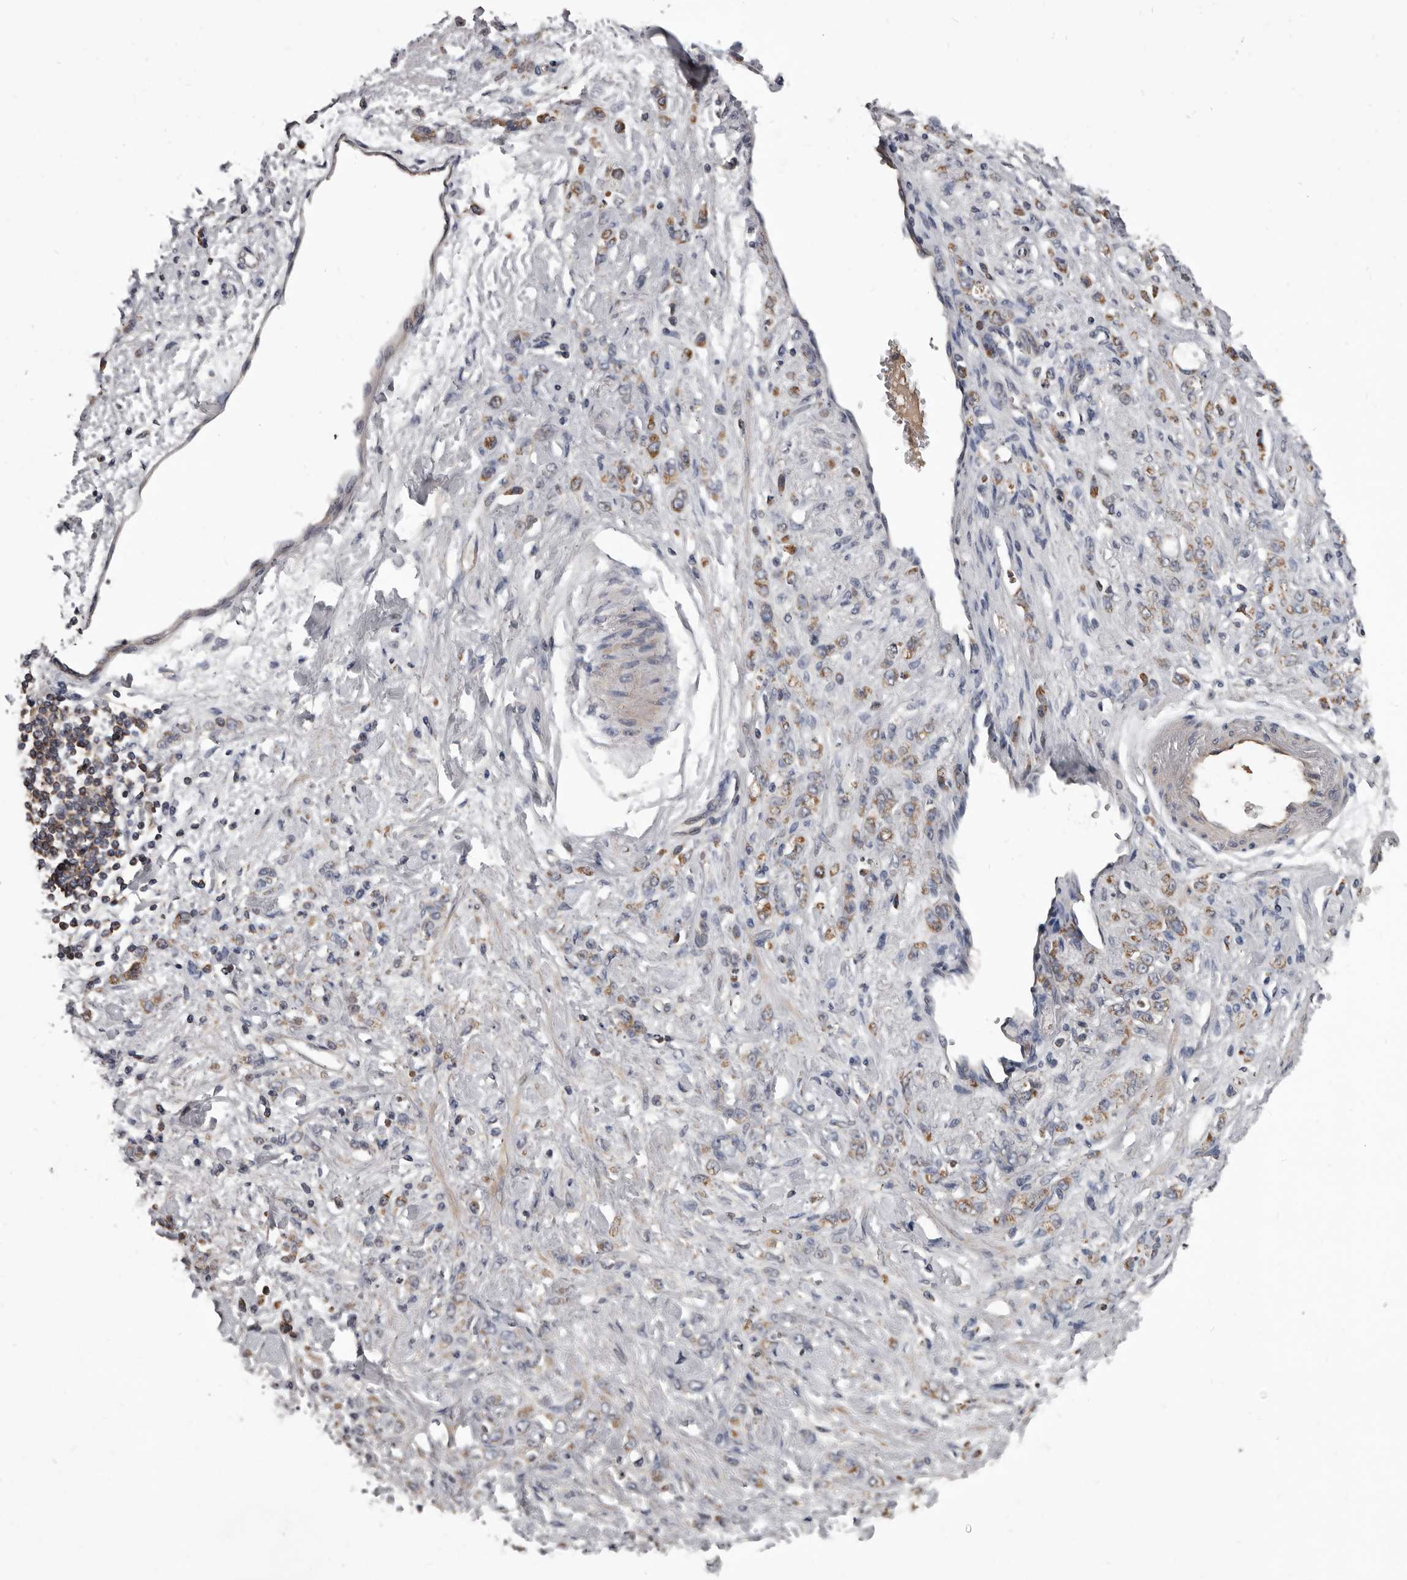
{"staining": {"intensity": "moderate", "quantity": "25%-75%", "location": "cytoplasmic/membranous"}, "tissue": "stomach cancer", "cell_type": "Tumor cells", "image_type": "cancer", "snomed": [{"axis": "morphology", "description": "Normal tissue, NOS"}, {"axis": "morphology", "description": "Adenocarcinoma, NOS"}, {"axis": "topography", "description": "Stomach"}], "caption": "Human adenocarcinoma (stomach) stained with a protein marker displays moderate staining in tumor cells.", "gene": "ALDH5A1", "patient": {"sex": "male", "age": 82}}